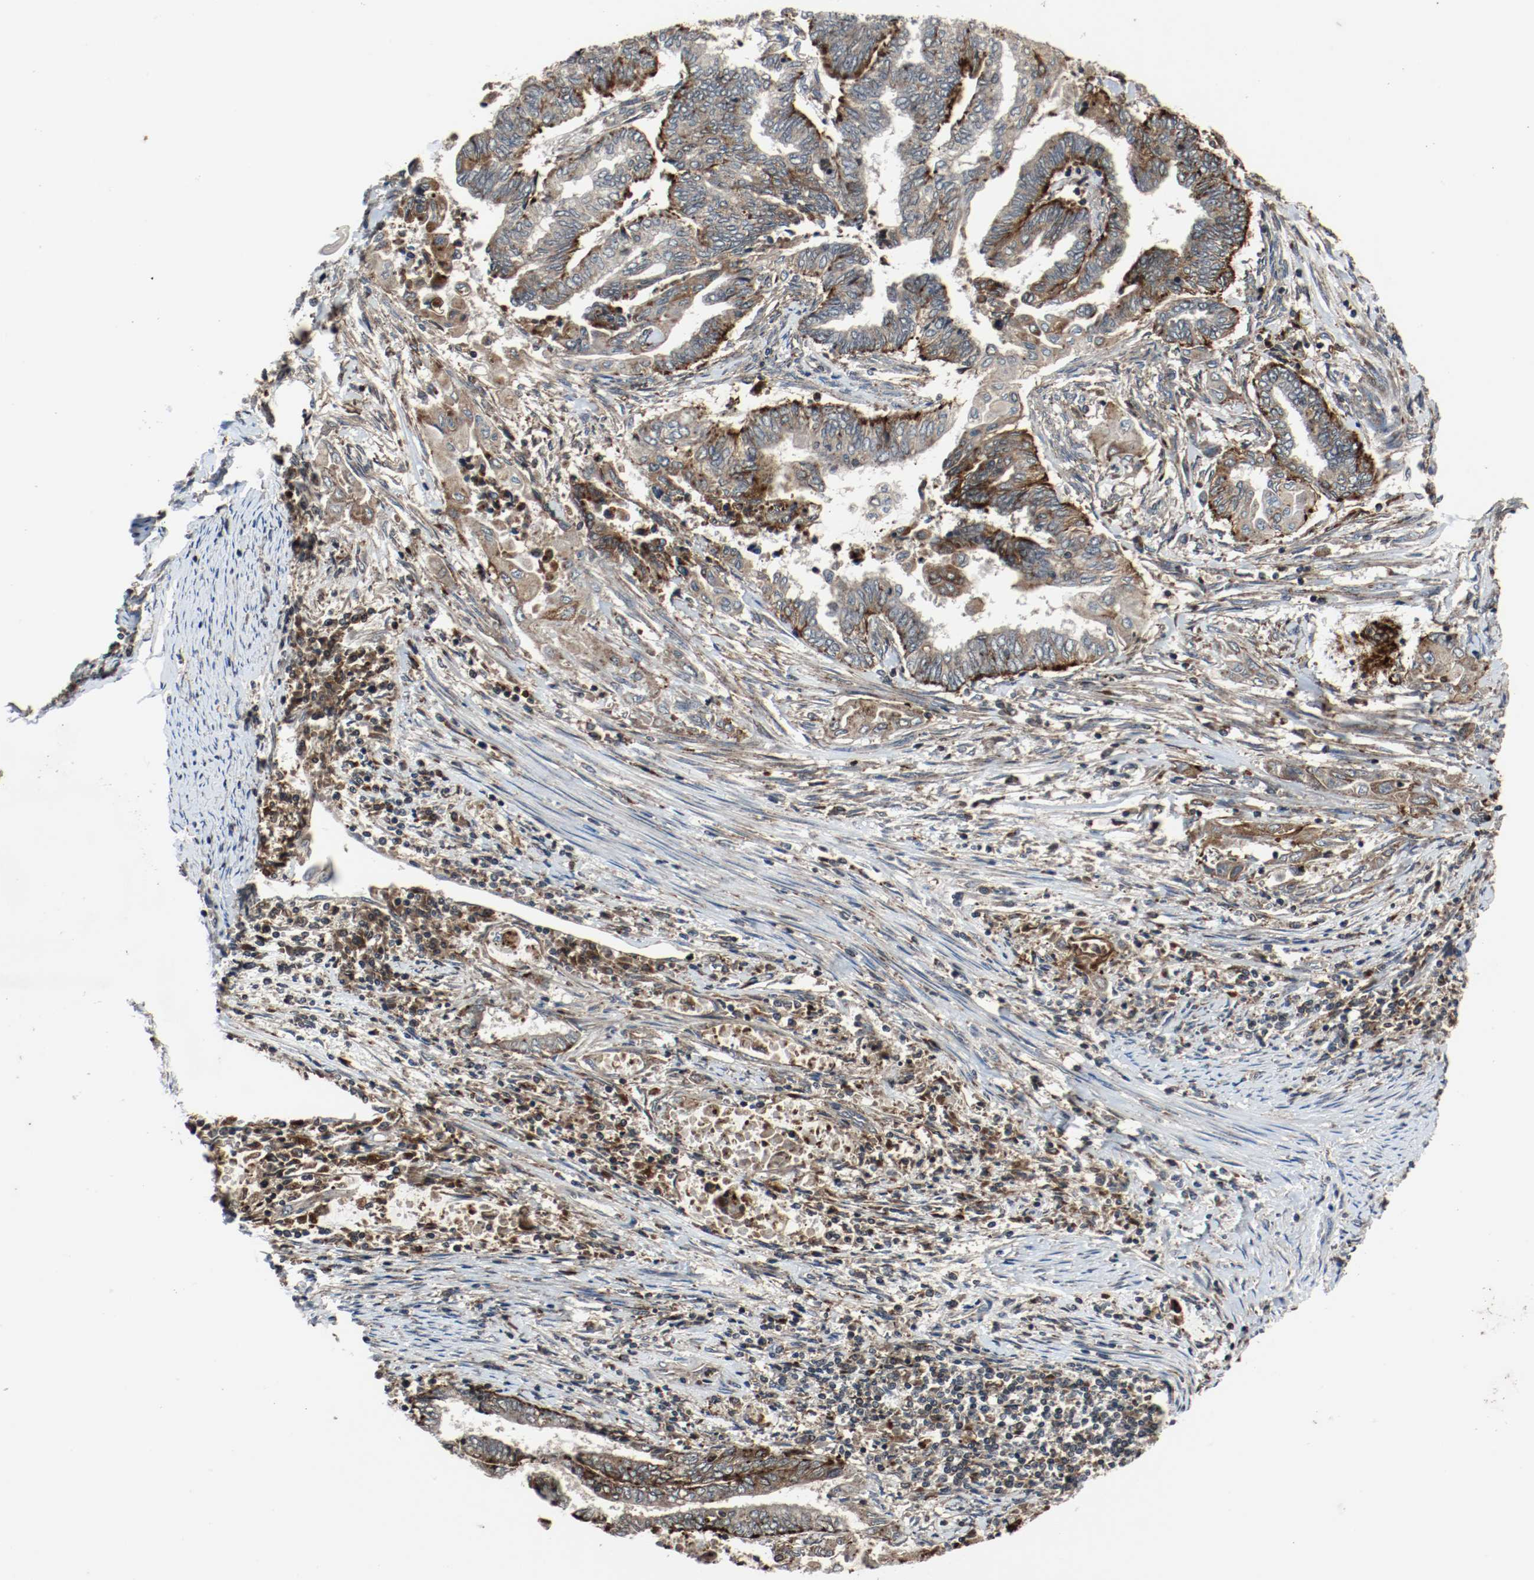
{"staining": {"intensity": "strong", "quantity": ">75%", "location": "cytoplasmic/membranous"}, "tissue": "endometrial cancer", "cell_type": "Tumor cells", "image_type": "cancer", "snomed": [{"axis": "morphology", "description": "Adenocarcinoma, NOS"}, {"axis": "topography", "description": "Uterus"}, {"axis": "topography", "description": "Endometrium"}], "caption": "Human endometrial cancer stained with a brown dye reveals strong cytoplasmic/membranous positive expression in approximately >75% of tumor cells.", "gene": "LAMP2", "patient": {"sex": "female", "age": 70}}